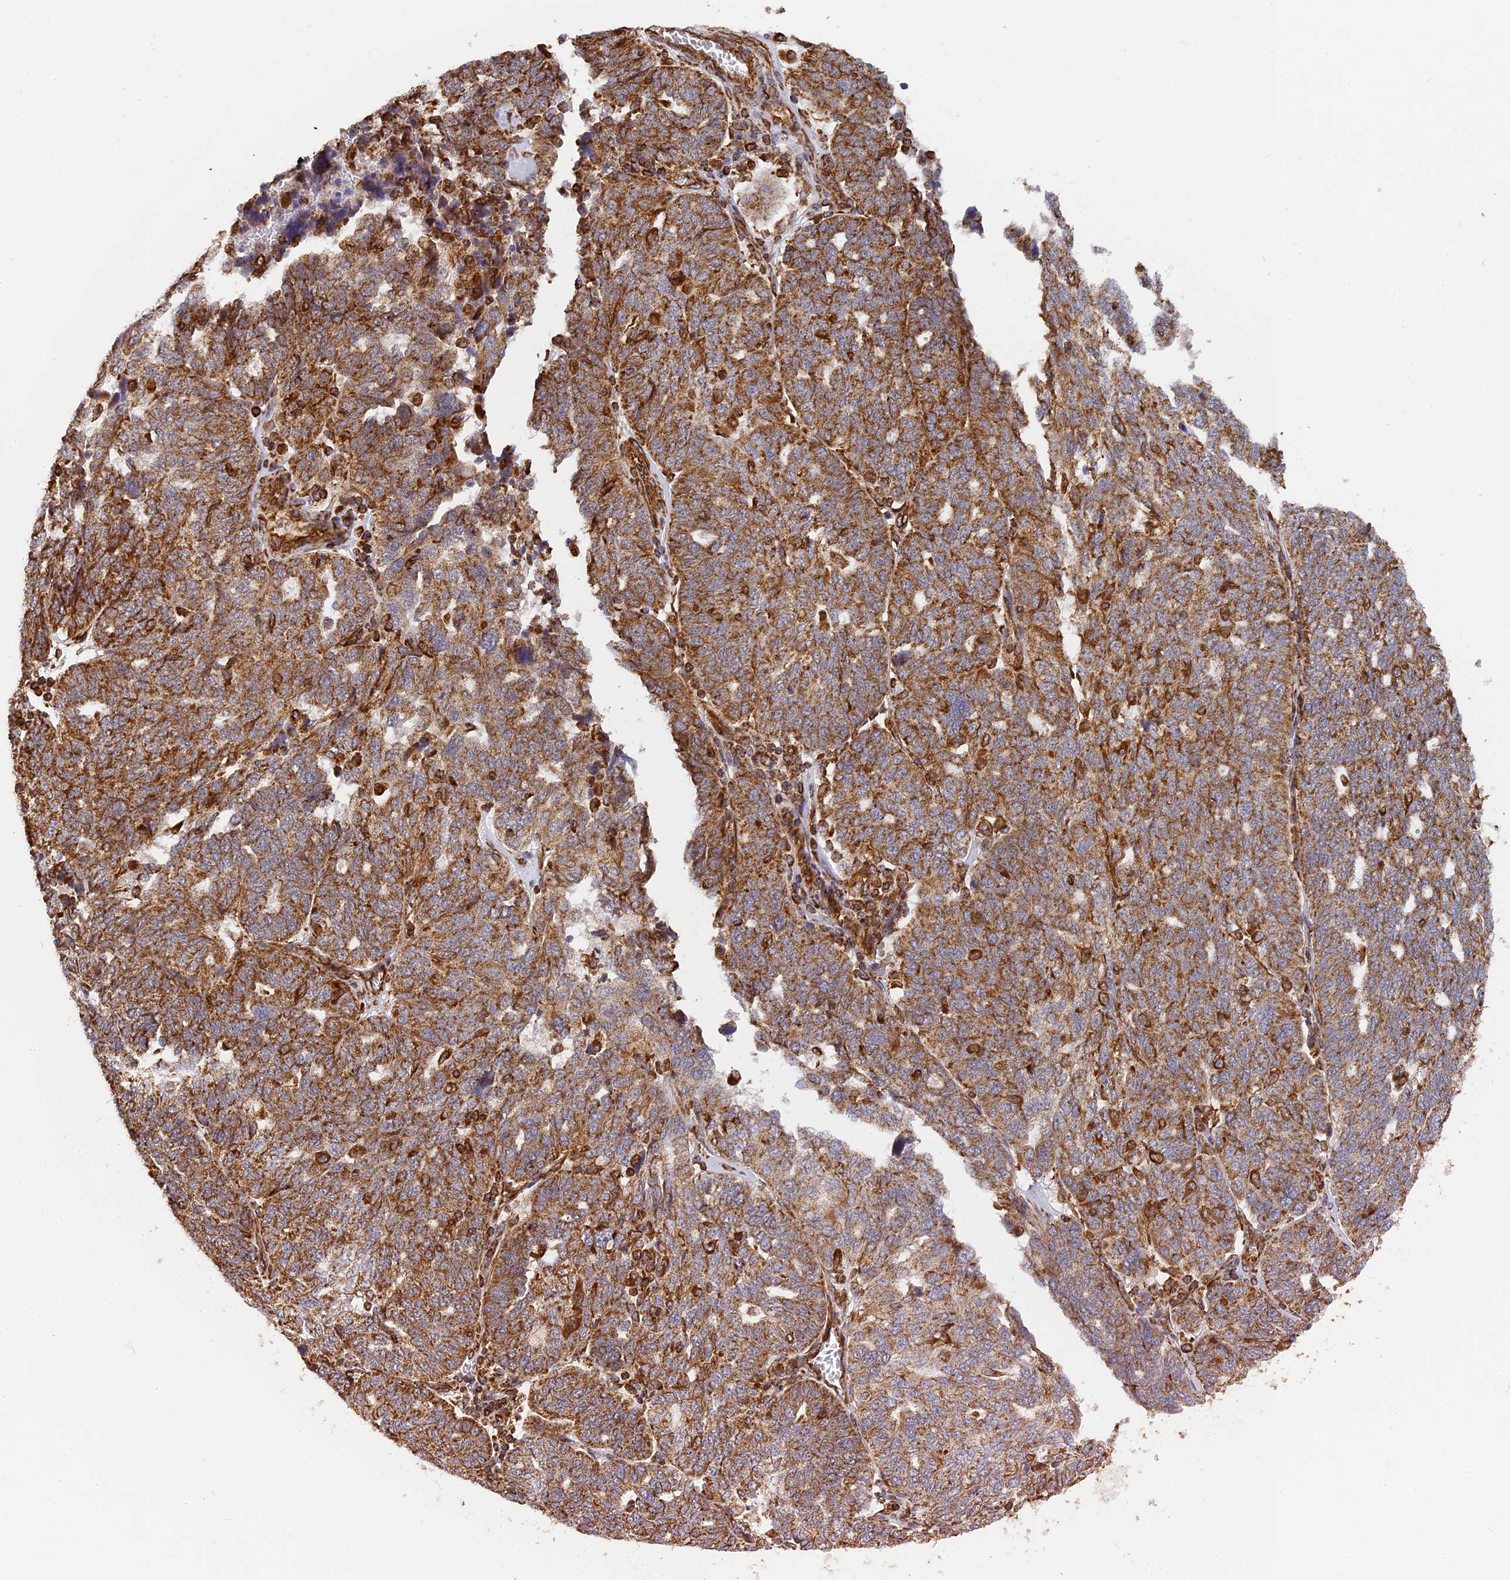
{"staining": {"intensity": "strong", "quantity": ">75%", "location": "cytoplasmic/membranous"}, "tissue": "ovarian cancer", "cell_type": "Tumor cells", "image_type": "cancer", "snomed": [{"axis": "morphology", "description": "Cystadenocarcinoma, serous, NOS"}, {"axis": "topography", "description": "Ovary"}], "caption": "A brown stain labels strong cytoplasmic/membranous positivity of a protein in human serous cystadenocarcinoma (ovarian) tumor cells. Nuclei are stained in blue.", "gene": "DSTYK", "patient": {"sex": "female", "age": 59}}